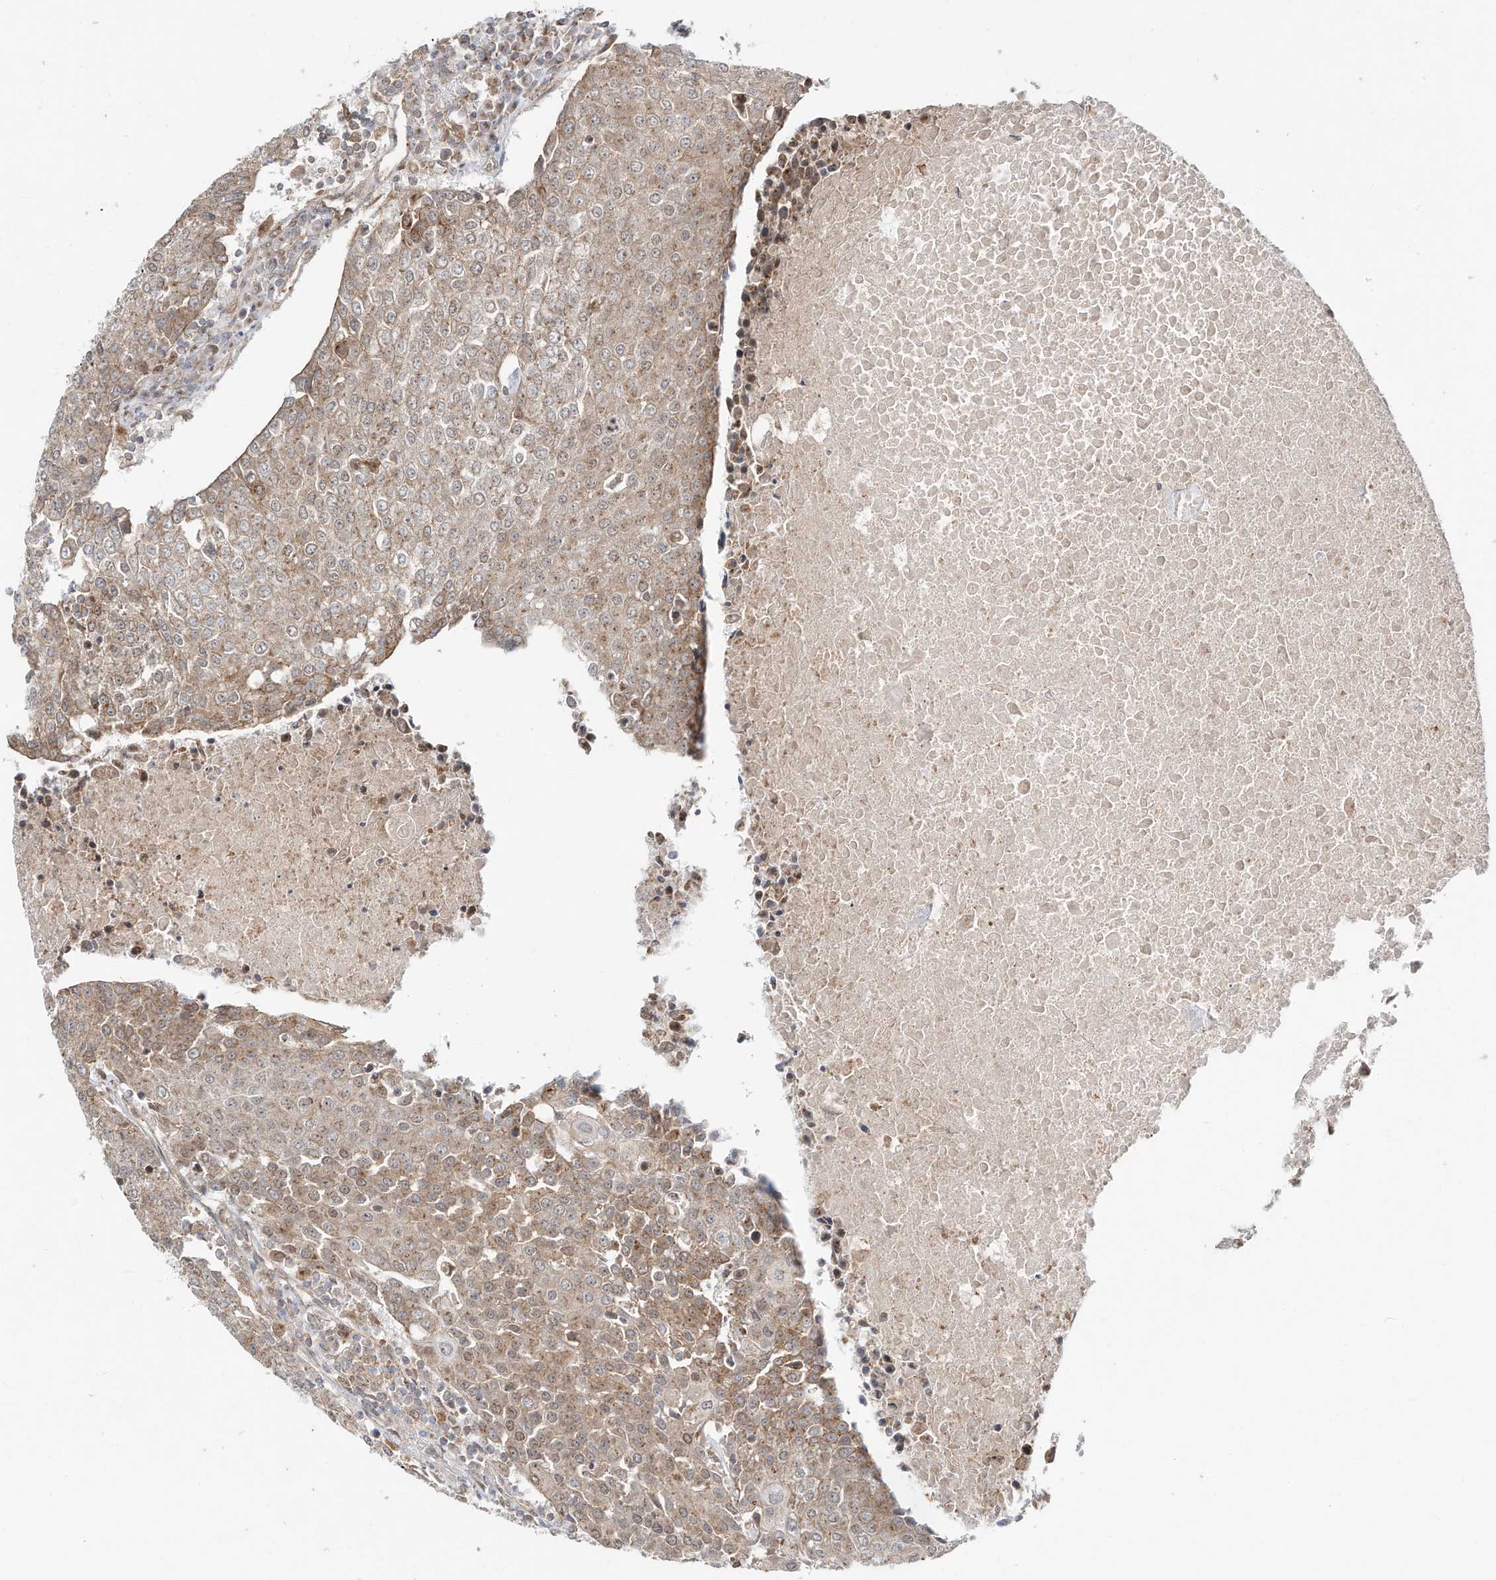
{"staining": {"intensity": "moderate", "quantity": ">75%", "location": "cytoplasmic/membranous"}, "tissue": "urothelial cancer", "cell_type": "Tumor cells", "image_type": "cancer", "snomed": [{"axis": "morphology", "description": "Urothelial carcinoma, High grade"}, {"axis": "topography", "description": "Urinary bladder"}], "caption": "High-grade urothelial carcinoma tissue exhibits moderate cytoplasmic/membranous positivity in approximately >75% of tumor cells, visualized by immunohistochemistry. The protein is stained brown, and the nuclei are stained in blue (DAB (3,3'-diaminobenzidine) IHC with brightfield microscopy, high magnification).", "gene": "CUX1", "patient": {"sex": "female", "age": 85}}